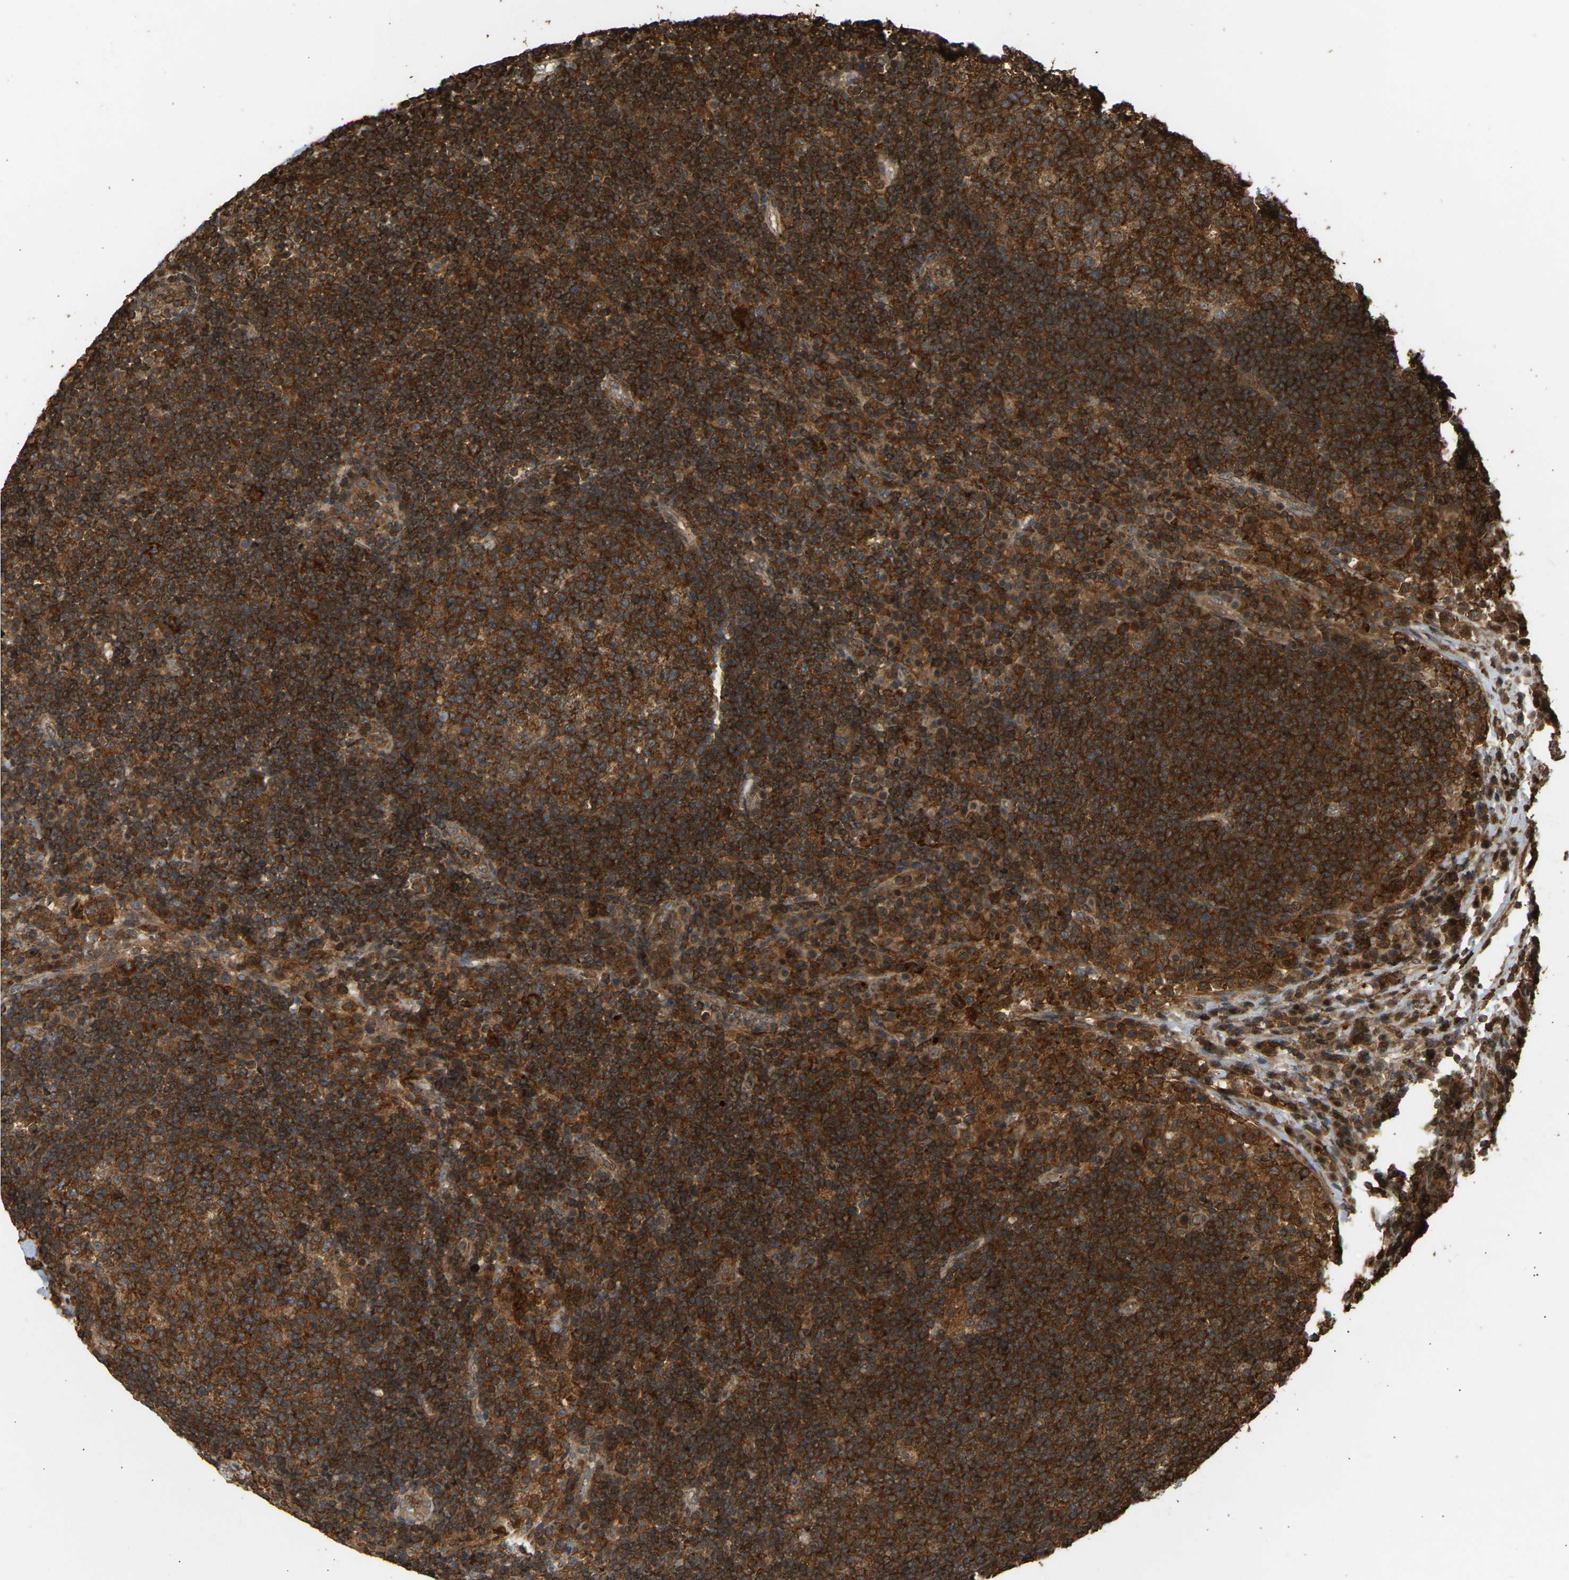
{"staining": {"intensity": "strong", "quantity": ">75%", "location": "cytoplasmic/membranous"}, "tissue": "lymph node", "cell_type": "Germinal center cells", "image_type": "normal", "snomed": [{"axis": "morphology", "description": "Normal tissue, NOS"}, {"axis": "topography", "description": "Lymph node"}], "caption": "Protein expression analysis of unremarkable human lymph node reveals strong cytoplasmic/membranous staining in approximately >75% of germinal center cells. The staining was performed using DAB to visualize the protein expression in brown, while the nuclei were stained in blue with hematoxylin (Magnification: 20x).", "gene": "ENSG00000282218", "patient": {"sex": "female", "age": 53}}